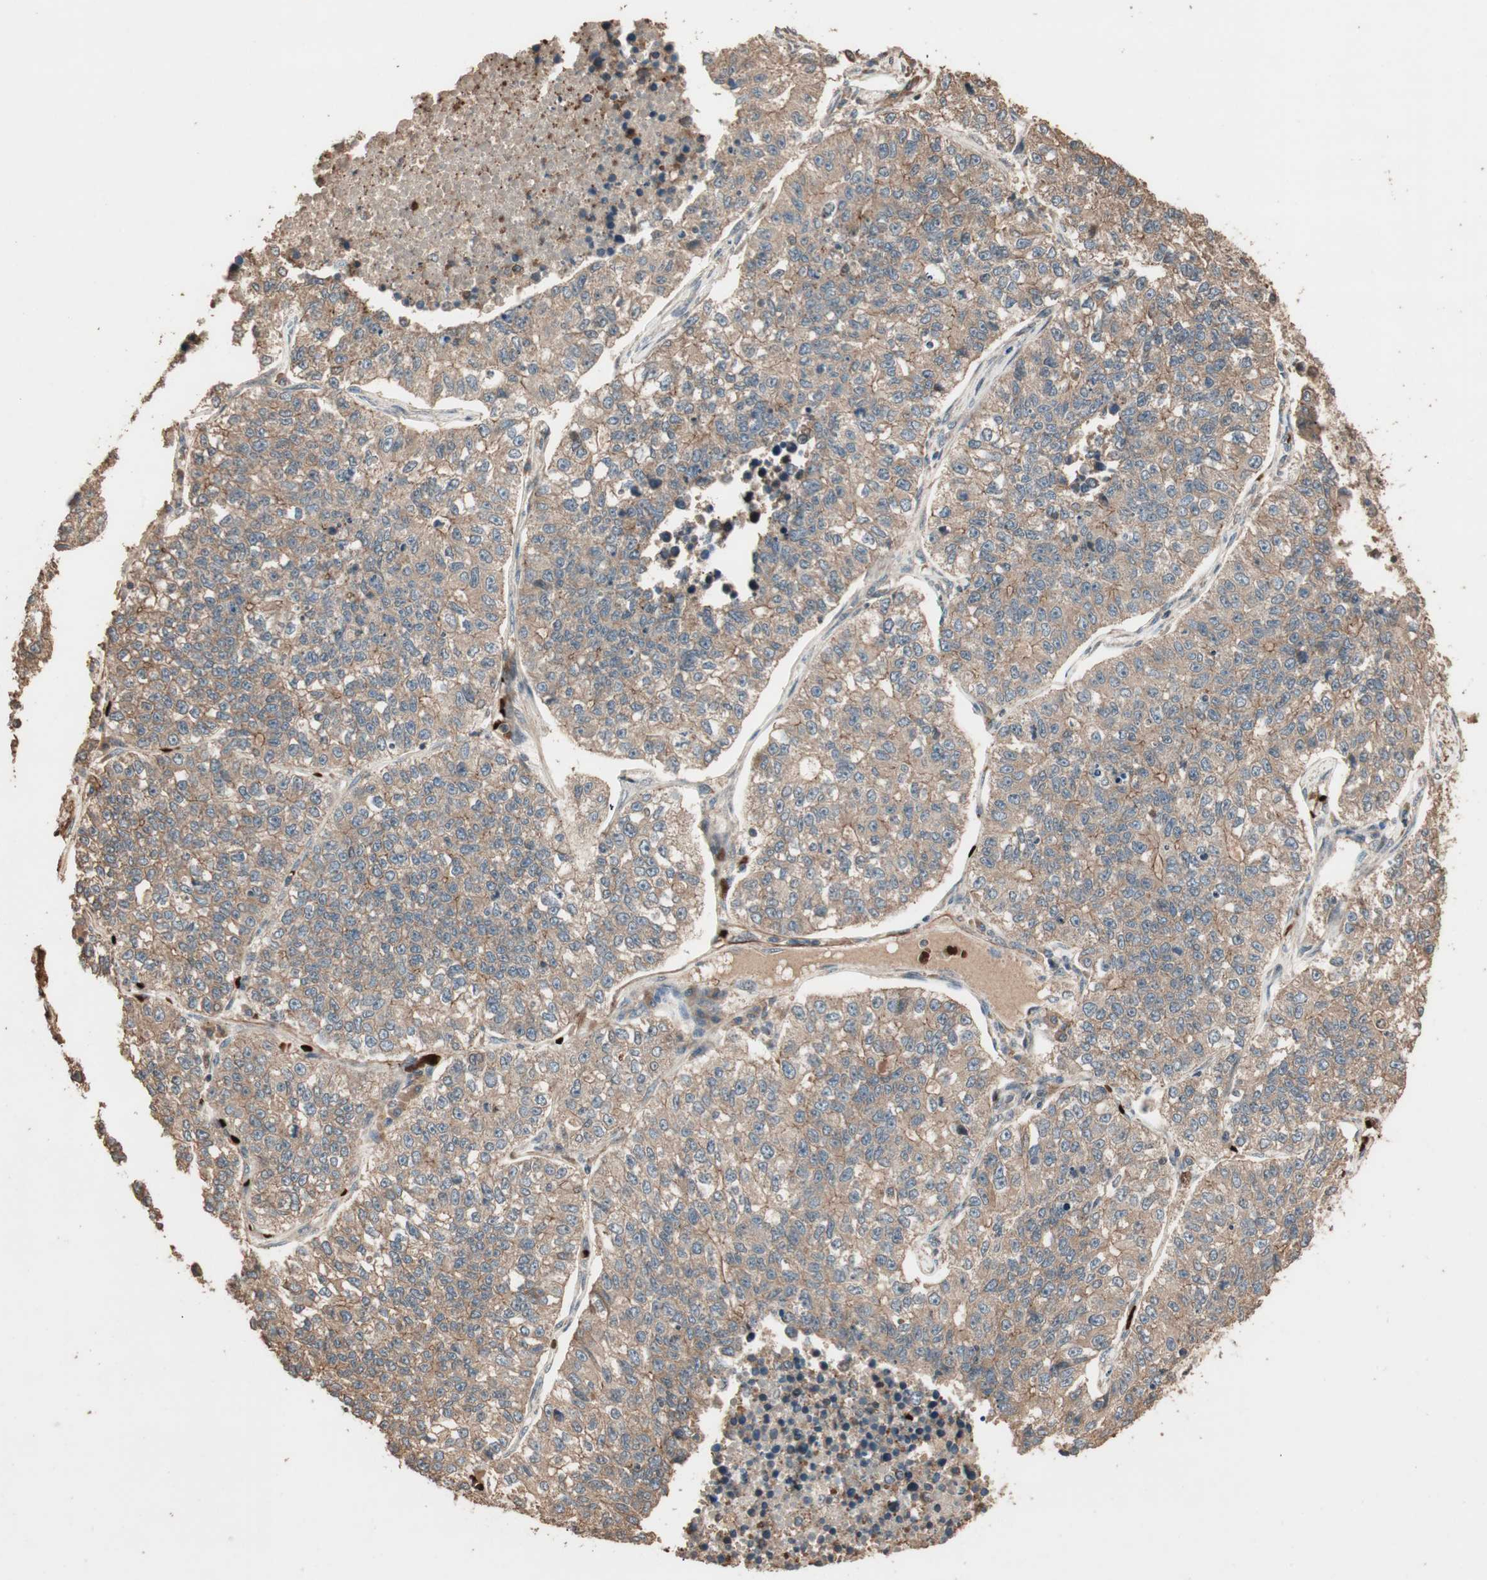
{"staining": {"intensity": "moderate", "quantity": ">75%", "location": "cytoplasmic/membranous"}, "tissue": "lung cancer", "cell_type": "Tumor cells", "image_type": "cancer", "snomed": [{"axis": "morphology", "description": "Adenocarcinoma, NOS"}, {"axis": "topography", "description": "Lung"}], "caption": "This image shows immunohistochemistry staining of human lung cancer, with medium moderate cytoplasmic/membranous positivity in about >75% of tumor cells.", "gene": "USP20", "patient": {"sex": "male", "age": 49}}